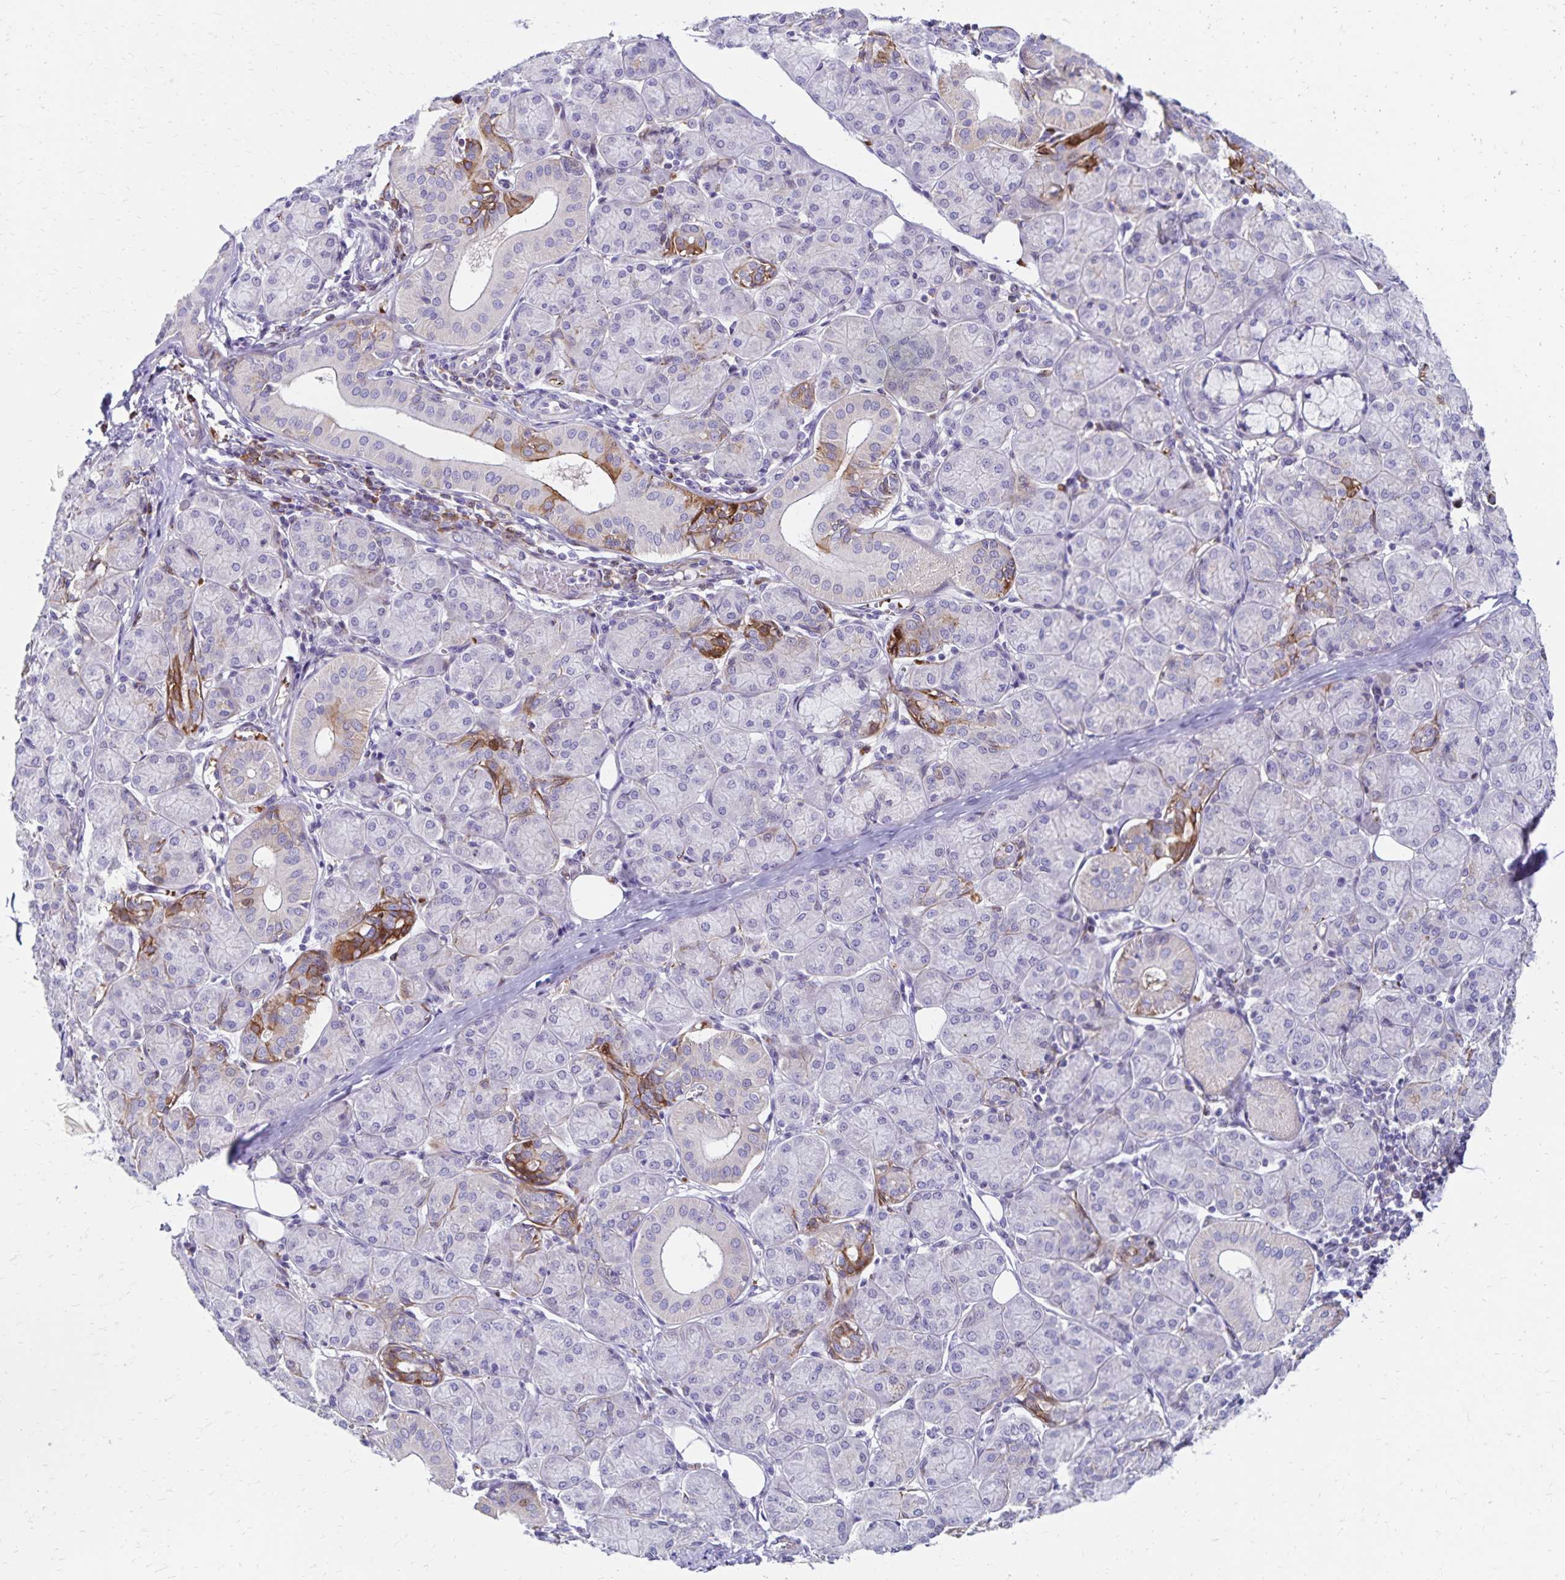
{"staining": {"intensity": "moderate", "quantity": "<25%", "location": "cytoplasmic/membranous"}, "tissue": "salivary gland", "cell_type": "Glandular cells", "image_type": "normal", "snomed": [{"axis": "morphology", "description": "Normal tissue, NOS"}, {"axis": "morphology", "description": "Inflammation, NOS"}, {"axis": "topography", "description": "Lymph node"}, {"axis": "topography", "description": "Salivary gland"}], "caption": "DAB immunohistochemical staining of normal salivary gland reveals moderate cytoplasmic/membranous protein expression in about <25% of glandular cells. The protein of interest is stained brown, and the nuclei are stained in blue (DAB IHC with brightfield microscopy, high magnification).", "gene": "NECAP1", "patient": {"sex": "male", "age": 3}}